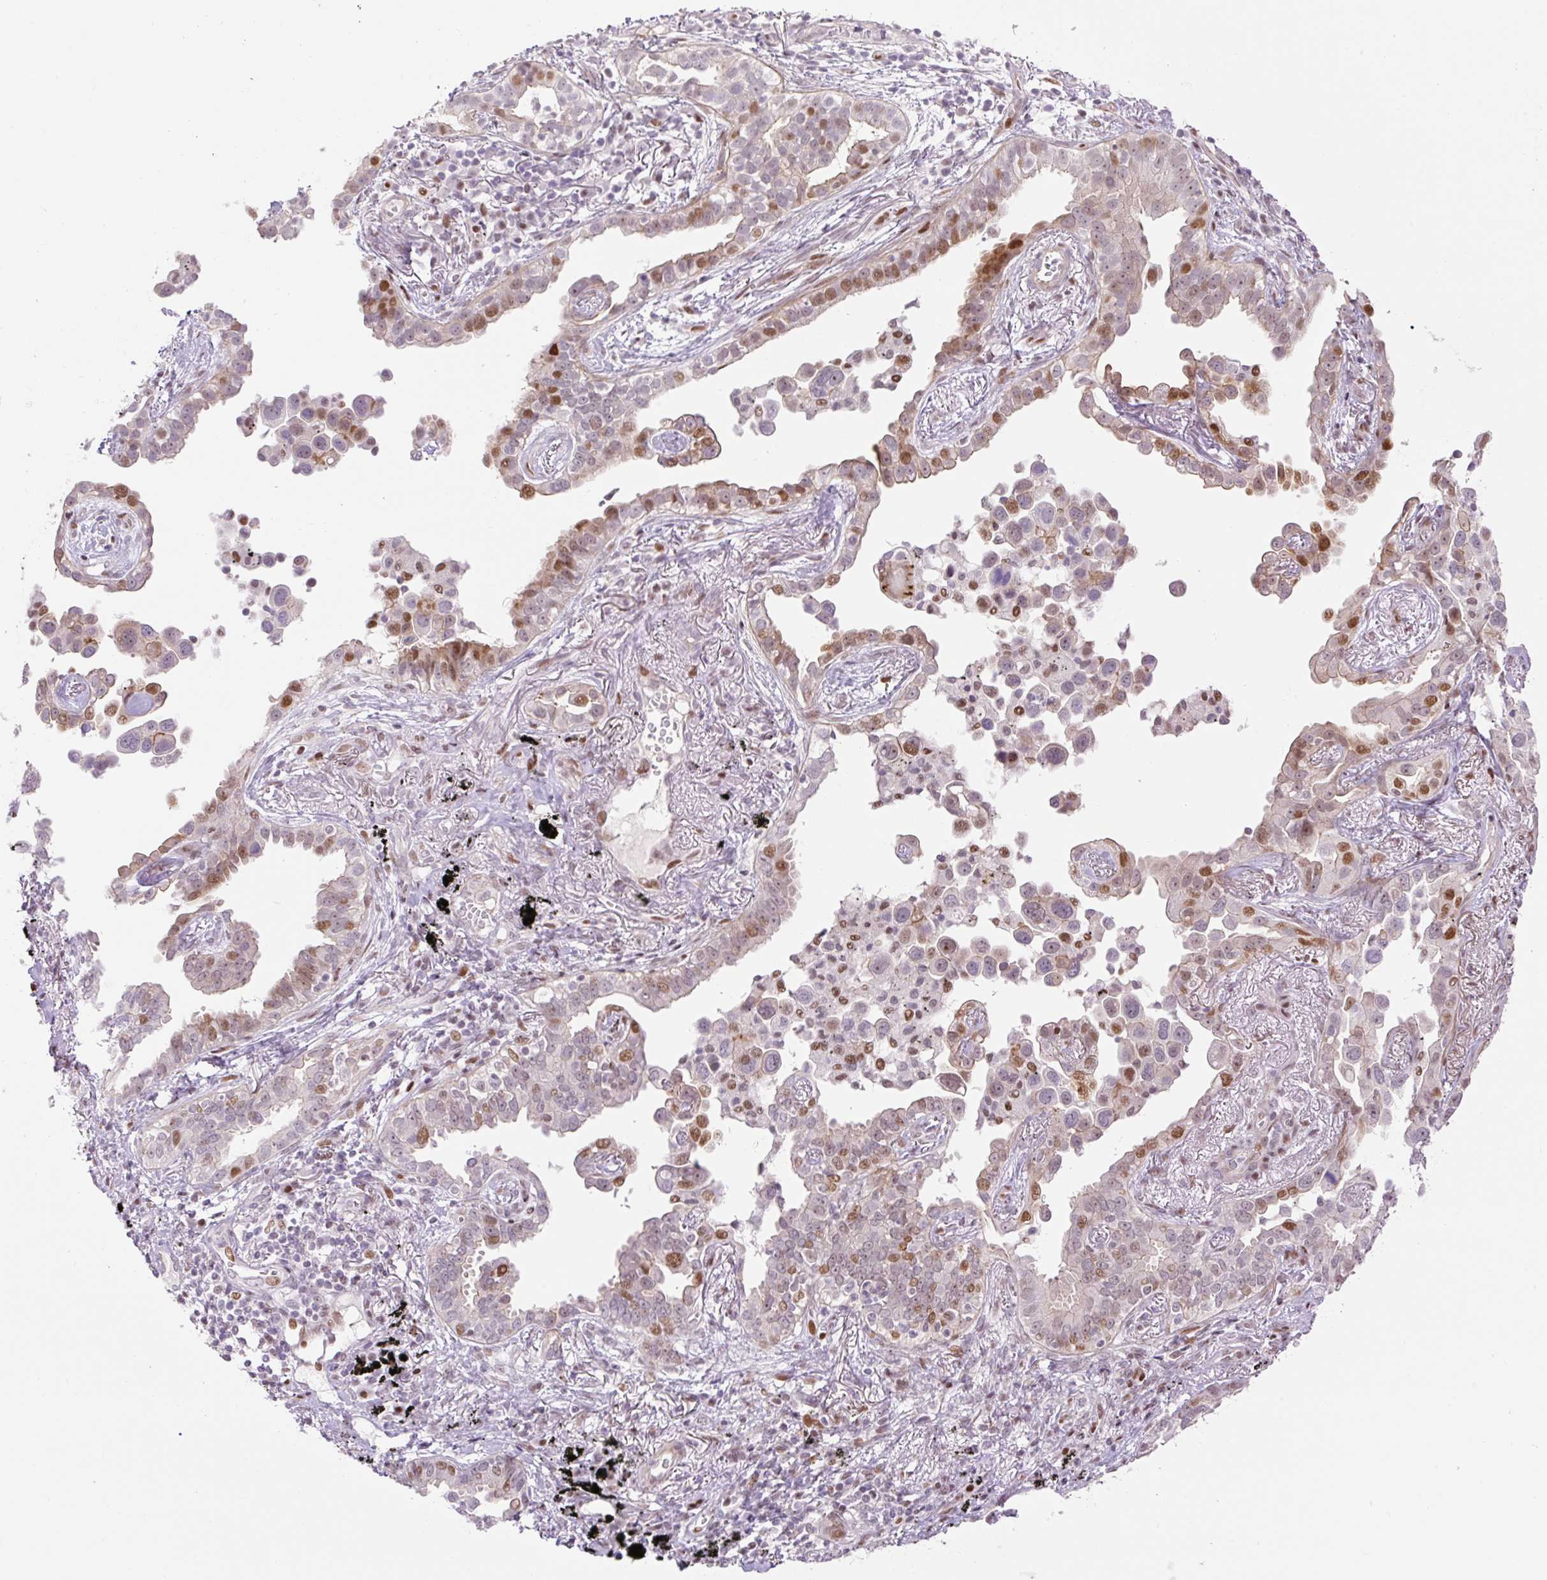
{"staining": {"intensity": "moderate", "quantity": "25%-75%", "location": "nuclear"}, "tissue": "lung cancer", "cell_type": "Tumor cells", "image_type": "cancer", "snomed": [{"axis": "morphology", "description": "Adenocarcinoma, NOS"}, {"axis": "topography", "description": "Lung"}], "caption": "A brown stain shows moderate nuclear positivity of a protein in lung adenocarcinoma tumor cells.", "gene": "RIPPLY3", "patient": {"sex": "male", "age": 67}}